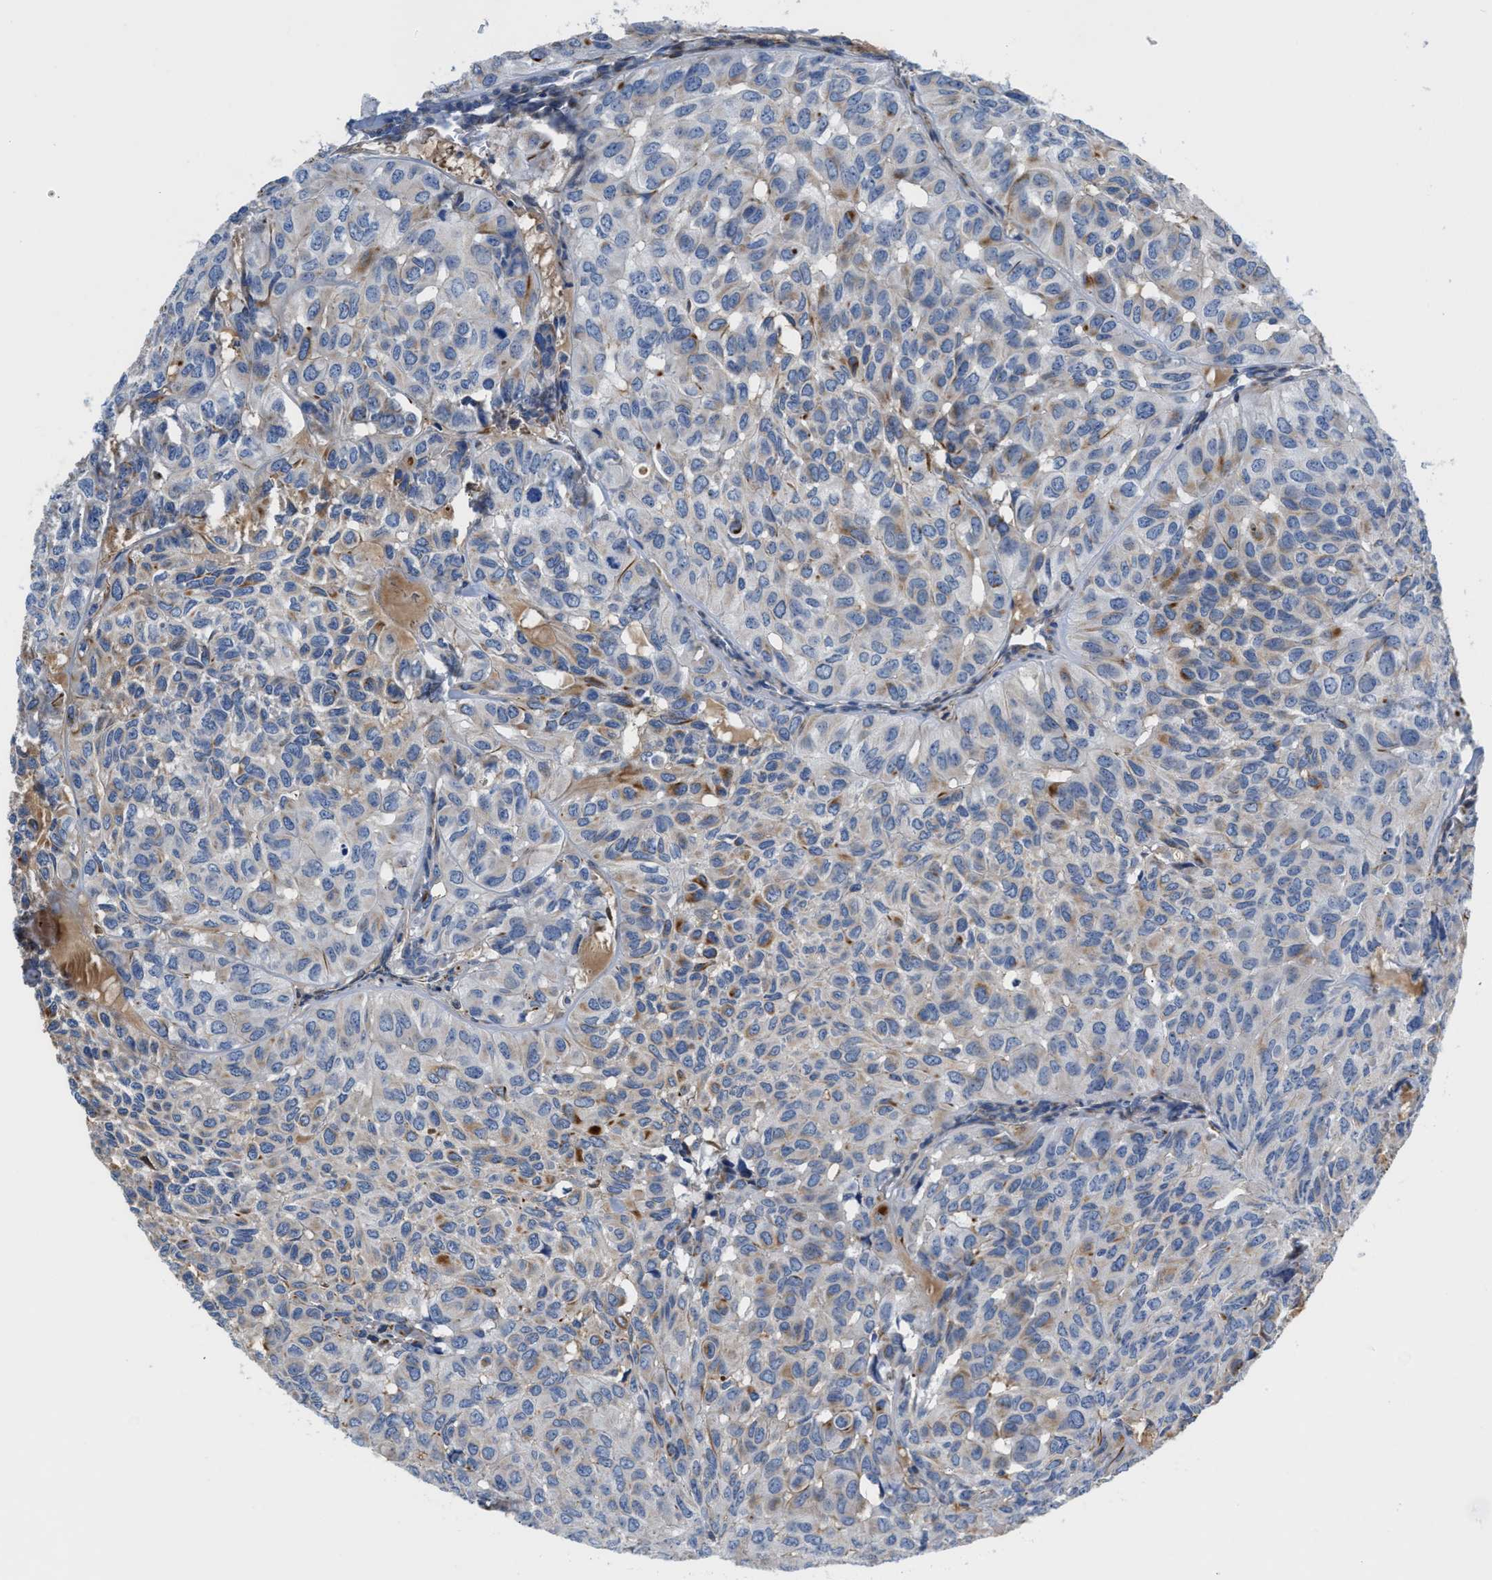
{"staining": {"intensity": "negative", "quantity": "none", "location": "none"}, "tissue": "head and neck cancer", "cell_type": "Tumor cells", "image_type": "cancer", "snomed": [{"axis": "morphology", "description": "Adenocarcinoma, NOS"}, {"axis": "topography", "description": "Salivary gland, NOS"}, {"axis": "topography", "description": "Head-Neck"}], "caption": "This is an immunohistochemistry (IHC) histopathology image of human head and neck cancer. There is no positivity in tumor cells.", "gene": "HSPG2", "patient": {"sex": "female", "age": 76}}